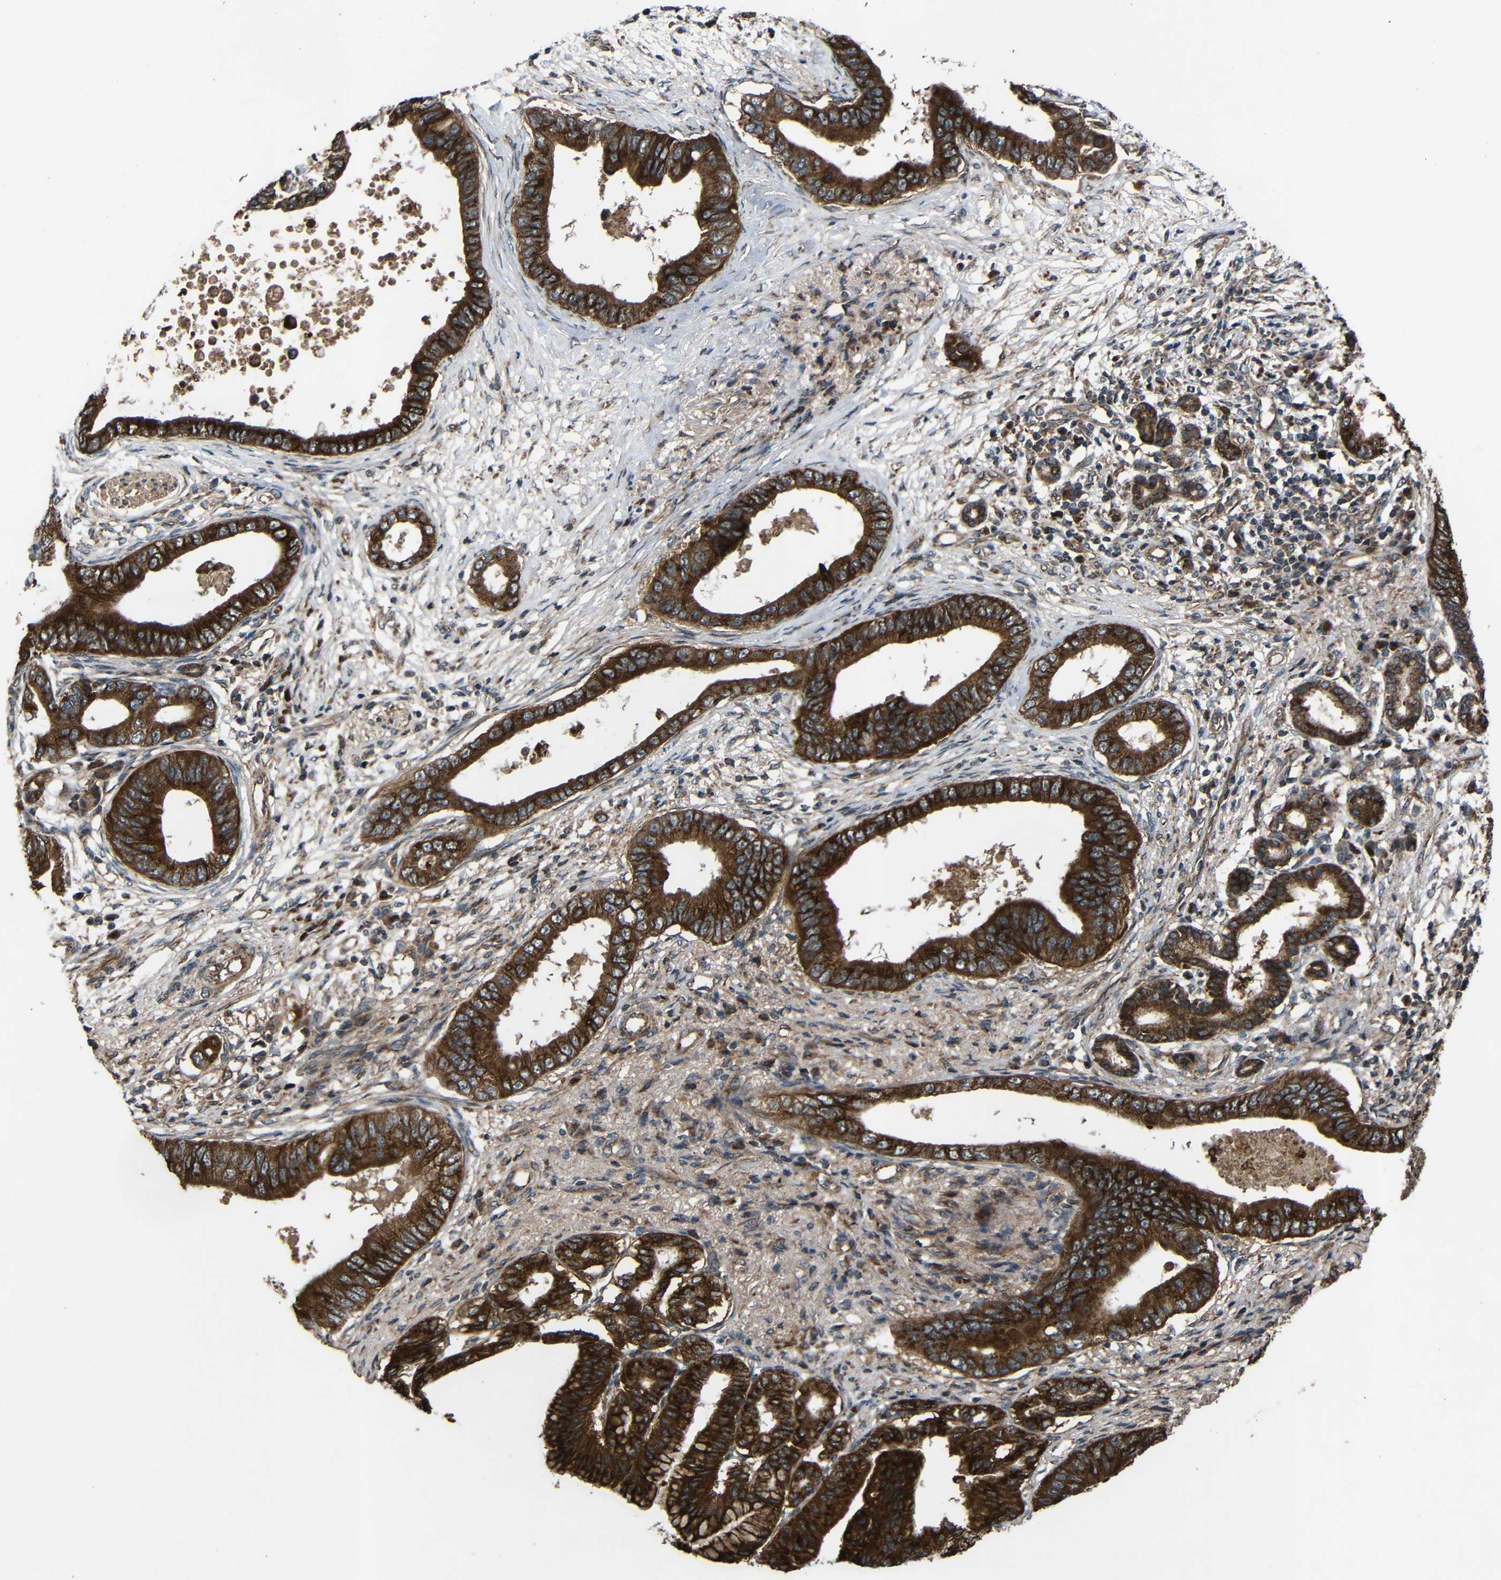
{"staining": {"intensity": "strong", "quantity": ">75%", "location": "cytoplasmic/membranous"}, "tissue": "pancreatic cancer", "cell_type": "Tumor cells", "image_type": "cancer", "snomed": [{"axis": "morphology", "description": "Adenocarcinoma, NOS"}, {"axis": "topography", "description": "Pancreas"}], "caption": "DAB immunohistochemical staining of pancreatic cancer demonstrates strong cytoplasmic/membranous protein expression in approximately >75% of tumor cells.", "gene": "C1GALT1", "patient": {"sex": "male", "age": 77}}